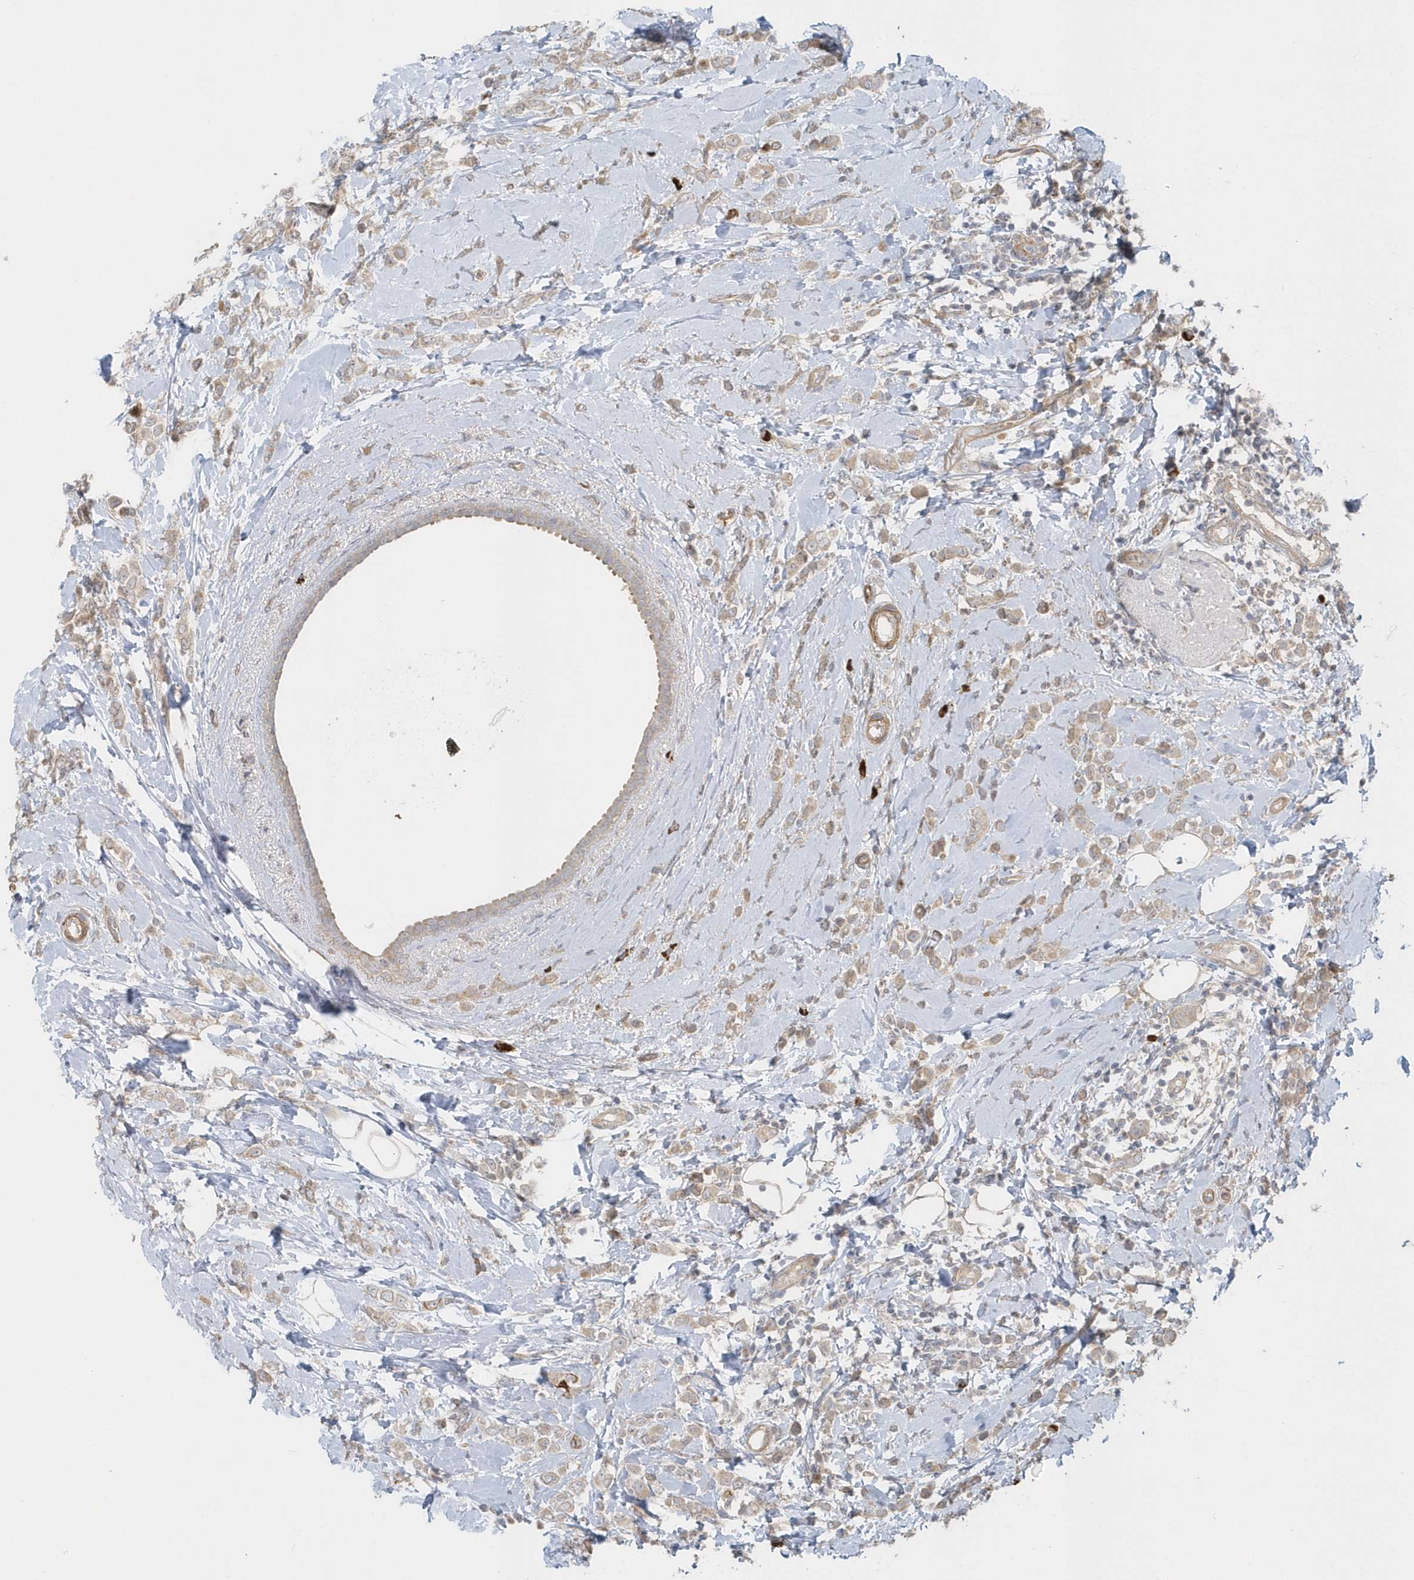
{"staining": {"intensity": "weak", "quantity": "25%-75%", "location": "cytoplasmic/membranous"}, "tissue": "breast cancer", "cell_type": "Tumor cells", "image_type": "cancer", "snomed": [{"axis": "morphology", "description": "Lobular carcinoma"}, {"axis": "topography", "description": "Breast"}], "caption": "Lobular carcinoma (breast) tissue demonstrates weak cytoplasmic/membranous staining in about 25%-75% of tumor cells Using DAB (brown) and hematoxylin (blue) stains, captured at high magnification using brightfield microscopy.", "gene": "ACTR1A", "patient": {"sex": "female", "age": 47}}